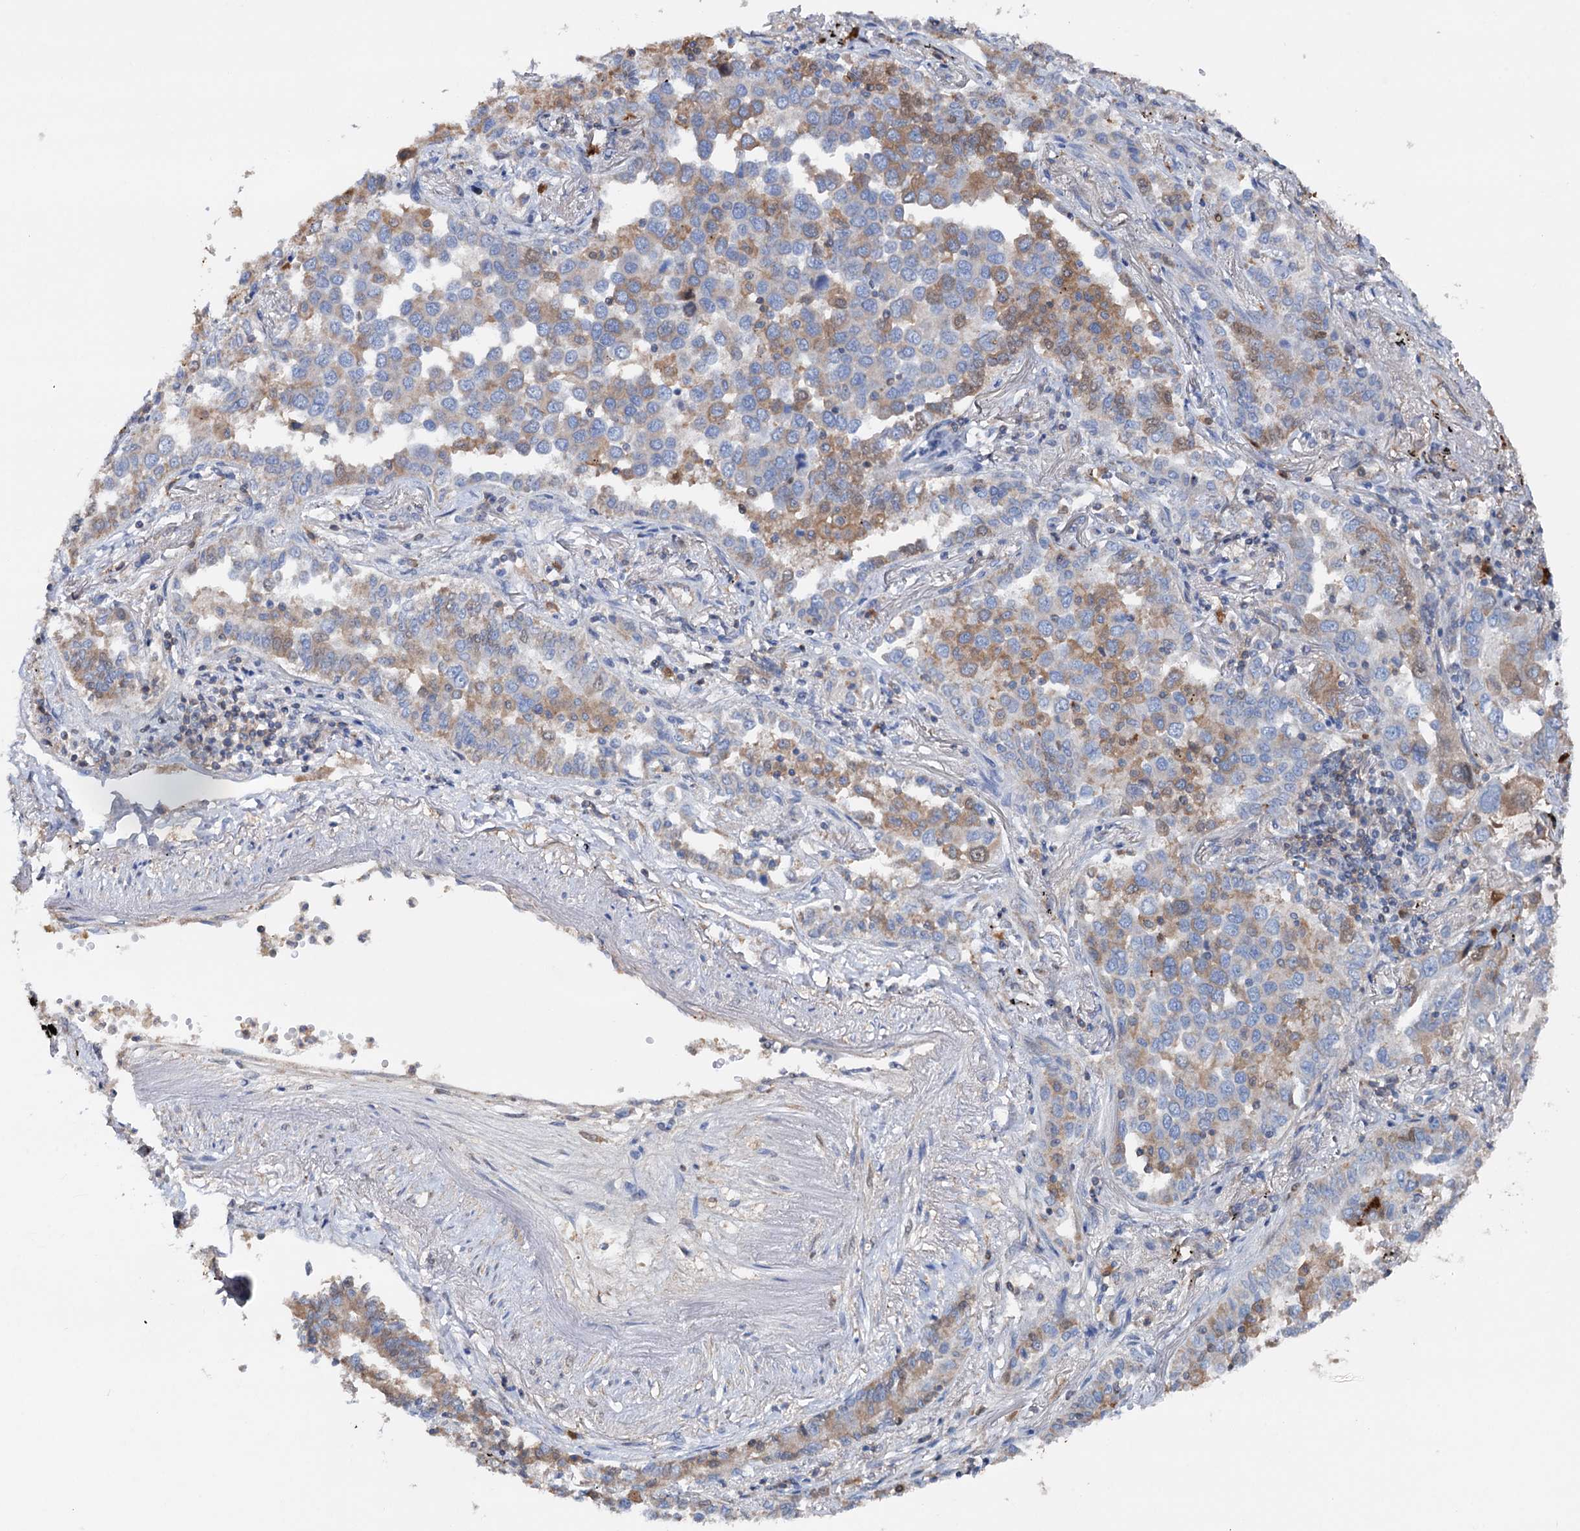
{"staining": {"intensity": "moderate", "quantity": "<25%", "location": "cytoplasmic/membranous"}, "tissue": "lung cancer", "cell_type": "Tumor cells", "image_type": "cancer", "snomed": [{"axis": "morphology", "description": "Adenocarcinoma, NOS"}, {"axis": "topography", "description": "Lung"}], "caption": "Tumor cells show moderate cytoplasmic/membranous staining in approximately <25% of cells in lung cancer.", "gene": "ARL13A", "patient": {"sex": "male", "age": 67}}